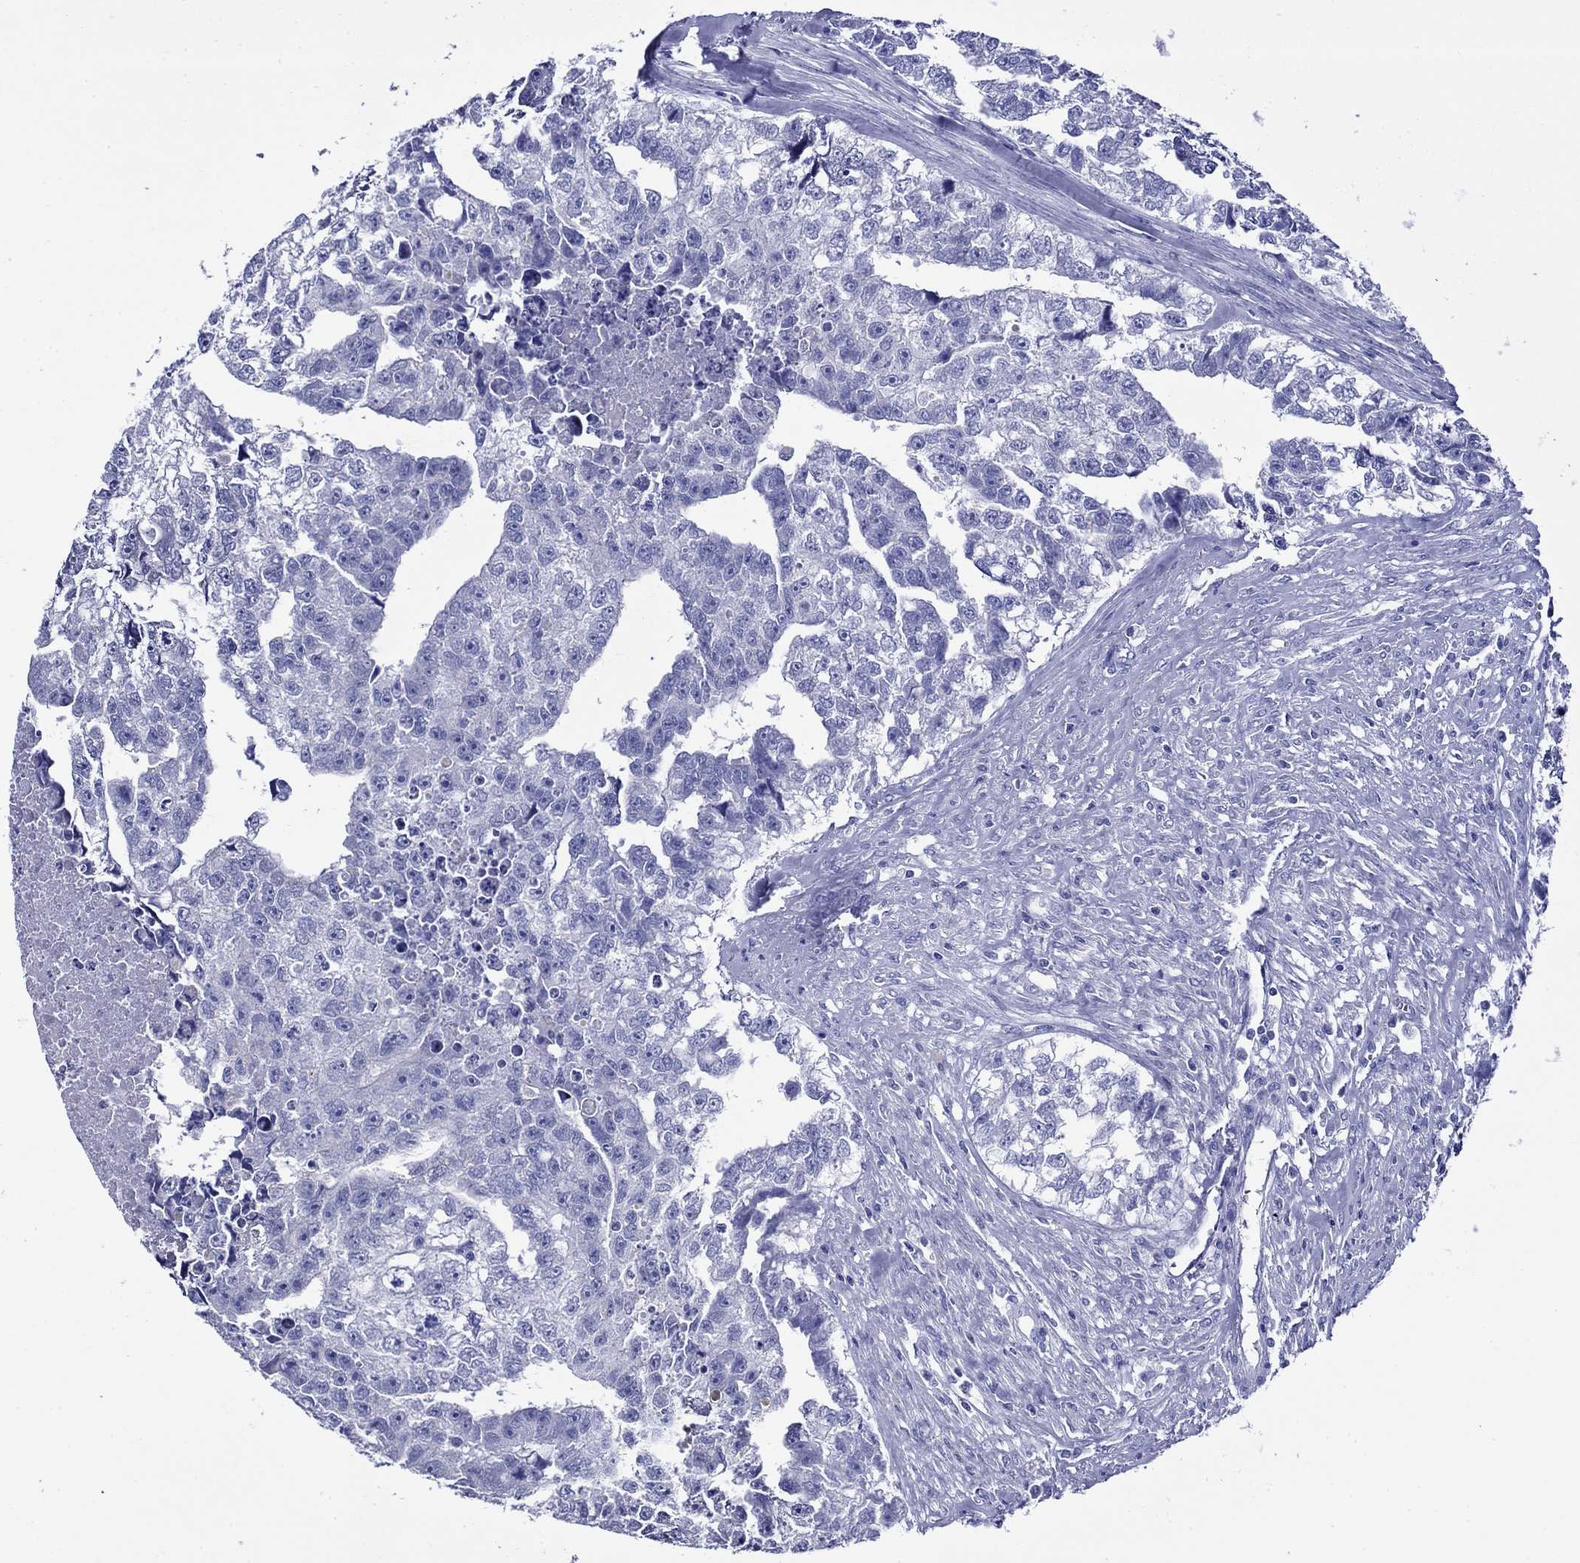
{"staining": {"intensity": "negative", "quantity": "none", "location": "none"}, "tissue": "testis cancer", "cell_type": "Tumor cells", "image_type": "cancer", "snomed": [{"axis": "morphology", "description": "Carcinoma, Embryonal, NOS"}, {"axis": "morphology", "description": "Teratoma, malignant, NOS"}, {"axis": "topography", "description": "Testis"}], "caption": "Immunohistochemical staining of testis malignant teratoma exhibits no significant staining in tumor cells. Brightfield microscopy of immunohistochemistry (IHC) stained with DAB (3,3'-diaminobenzidine) (brown) and hematoxylin (blue), captured at high magnification.", "gene": "GIP", "patient": {"sex": "male", "age": 44}}